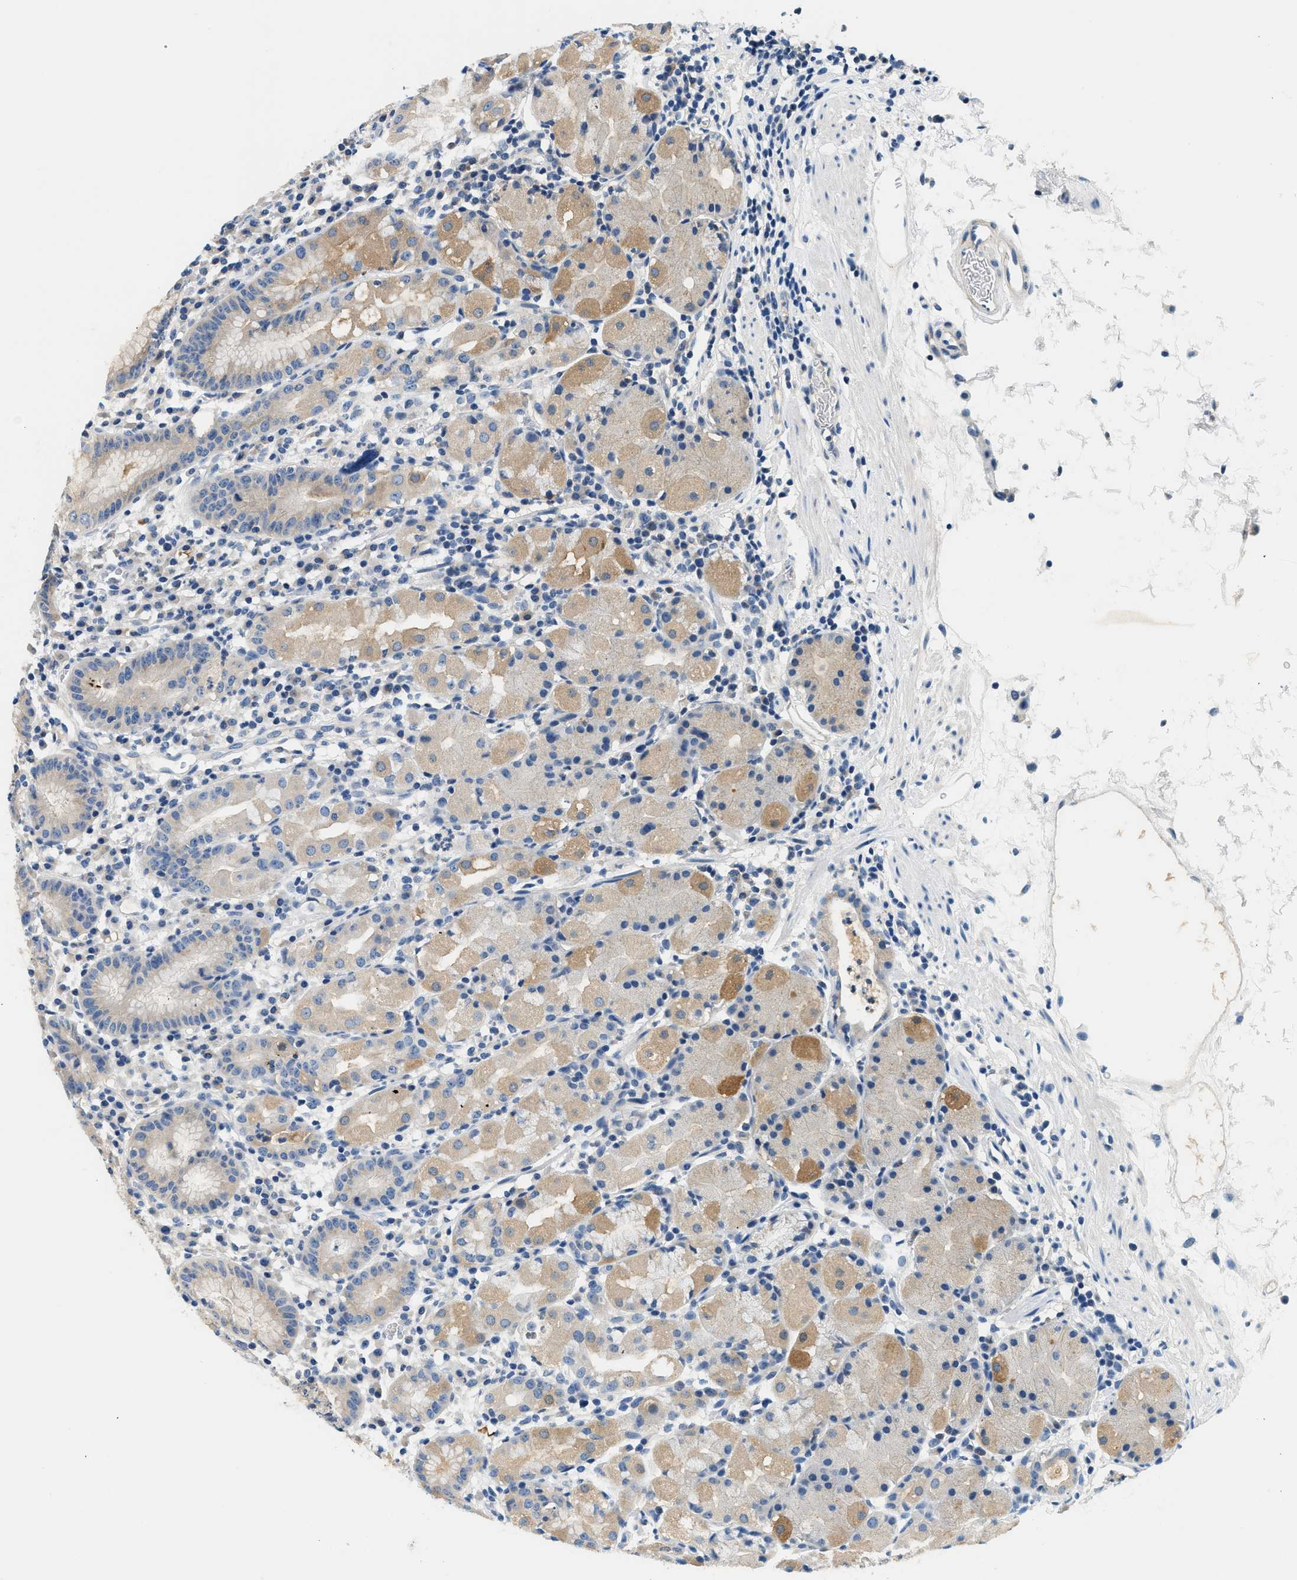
{"staining": {"intensity": "moderate", "quantity": "<25%", "location": "cytoplasmic/membranous"}, "tissue": "stomach", "cell_type": "Glandular cells", "image_type": "normal", "snomed": [{"axis": "morphology", "description": "Normal tissue, NOS"}, {"axis": "topography", "description": "Stomach"}, {"axis": "topography", "description": "Stomach, lower"}], "caption": "Stomach stained with DAB immunohistochemistry (IHC) shows low levels of moderate cytoplasmic/membranous positivity in about <25% of glandular cells. Using DAB (3,3'-diaminobenzidine) (brown) and hematoxylin (blue) stains, captured at high magnification using brightfield microscopy.", "gene": "SLC35E1", "patient": {"sex": "female", "age": 75}}